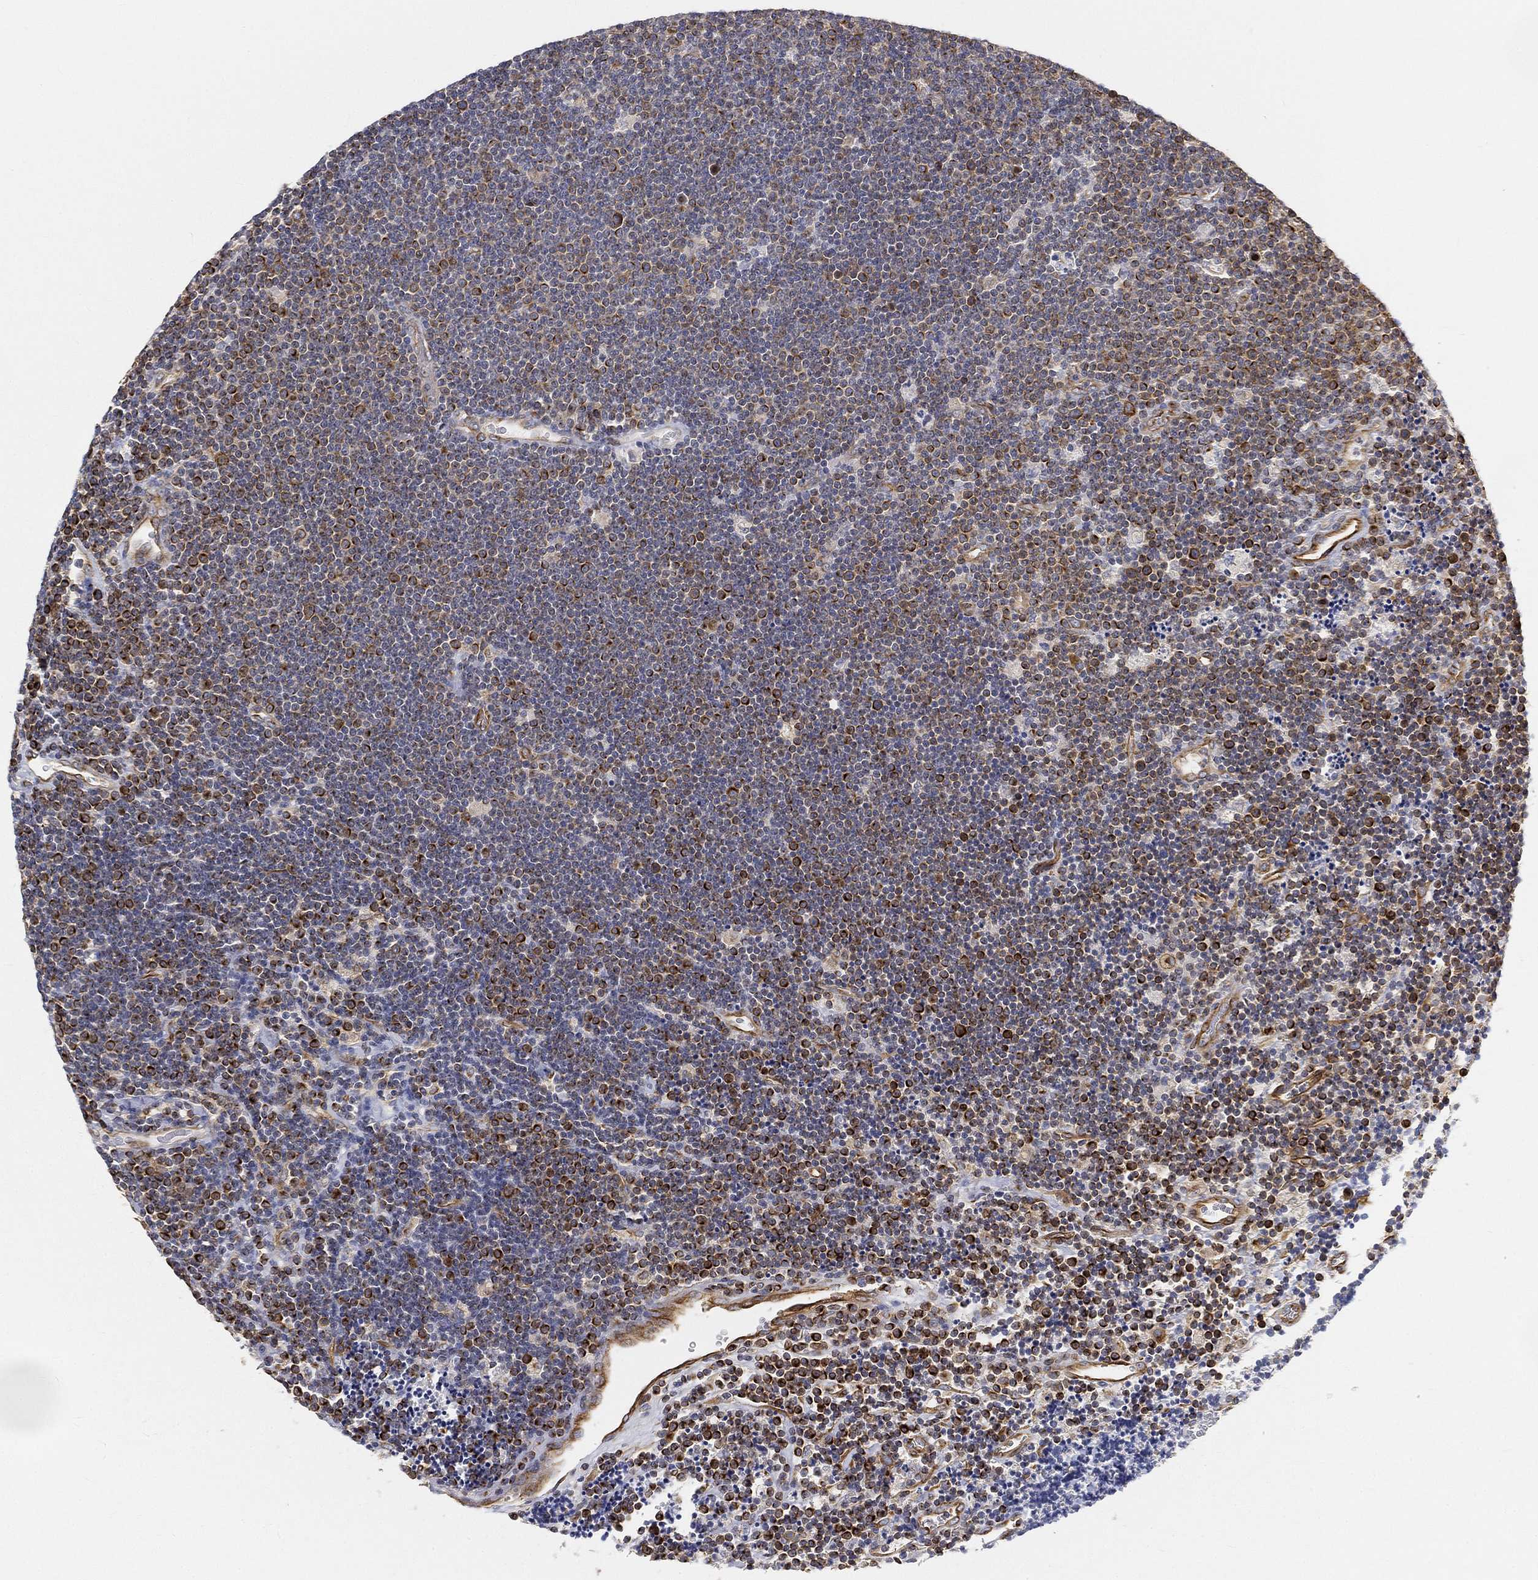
{"staining": {"intensity": "strong", "quantity": "25%-75%", "location": "cytoplasmic/membranous"}, "tissue": "lymphoma", "cell_type": "Tumor cells", "image_type": "cancer", "snomed": [{"axis": "morphology", "description": "Malignant lymphoma, non-Hodgkin's type, Low grade"}, {"axis": "topography", "description": "Brain"}], "caption": "Immunohistochemical staining of human lymphoma demonstrates high levels of strong cytoplasmic/membranous expression in about 25%-75% of tumor cells. The staining was performed using DAB (3,3'-diaminobenzidine) to visualize the protein expression in brown, while the nuclei were stained in blue with hematoxylin (Magnification: 20x).", "gene": "TMEM25", "patient": {"sex": "female", "age": 66}}